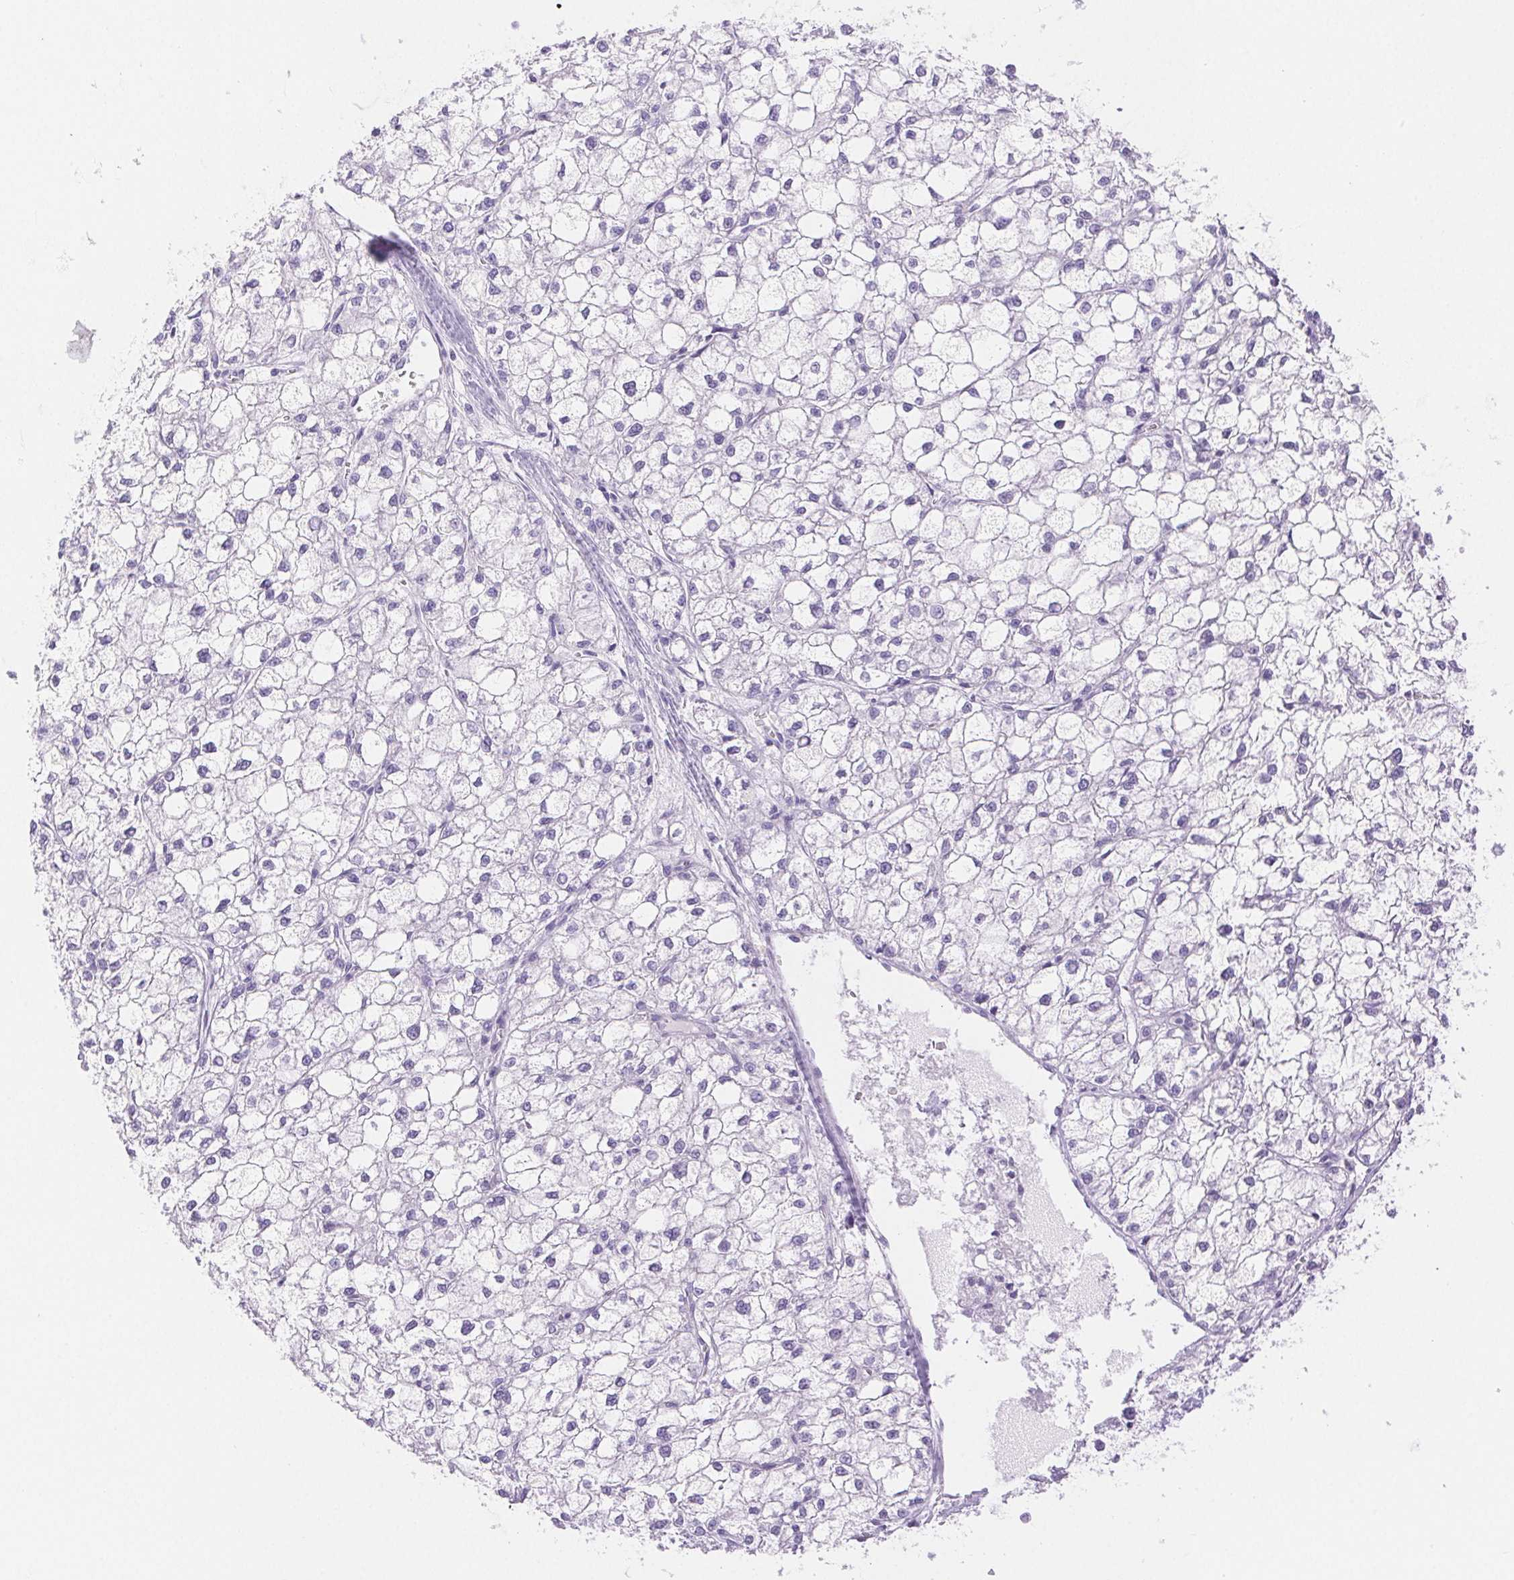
{"staining": {"intensity": "negative", "quantity": "none", "location": "none"}, "tissue": "liver cancer", "cell_type": "Tumor cells", "image_type": "cancer", "snomed": [{"axis": "morphology", "description": "Carcinoma, Hepatocellular, NOS"}, {"axis": "topography", "description": "Liver"}], "caption": "Tumor cells show no significant protein expression in liver cancer (hepatocellular carcinoma). (Immunohistochemistry (ihc), brightfield microscopy, high magnification).", "gene": "SPACA4", "patient": {"sex": "female", "age": 43}}